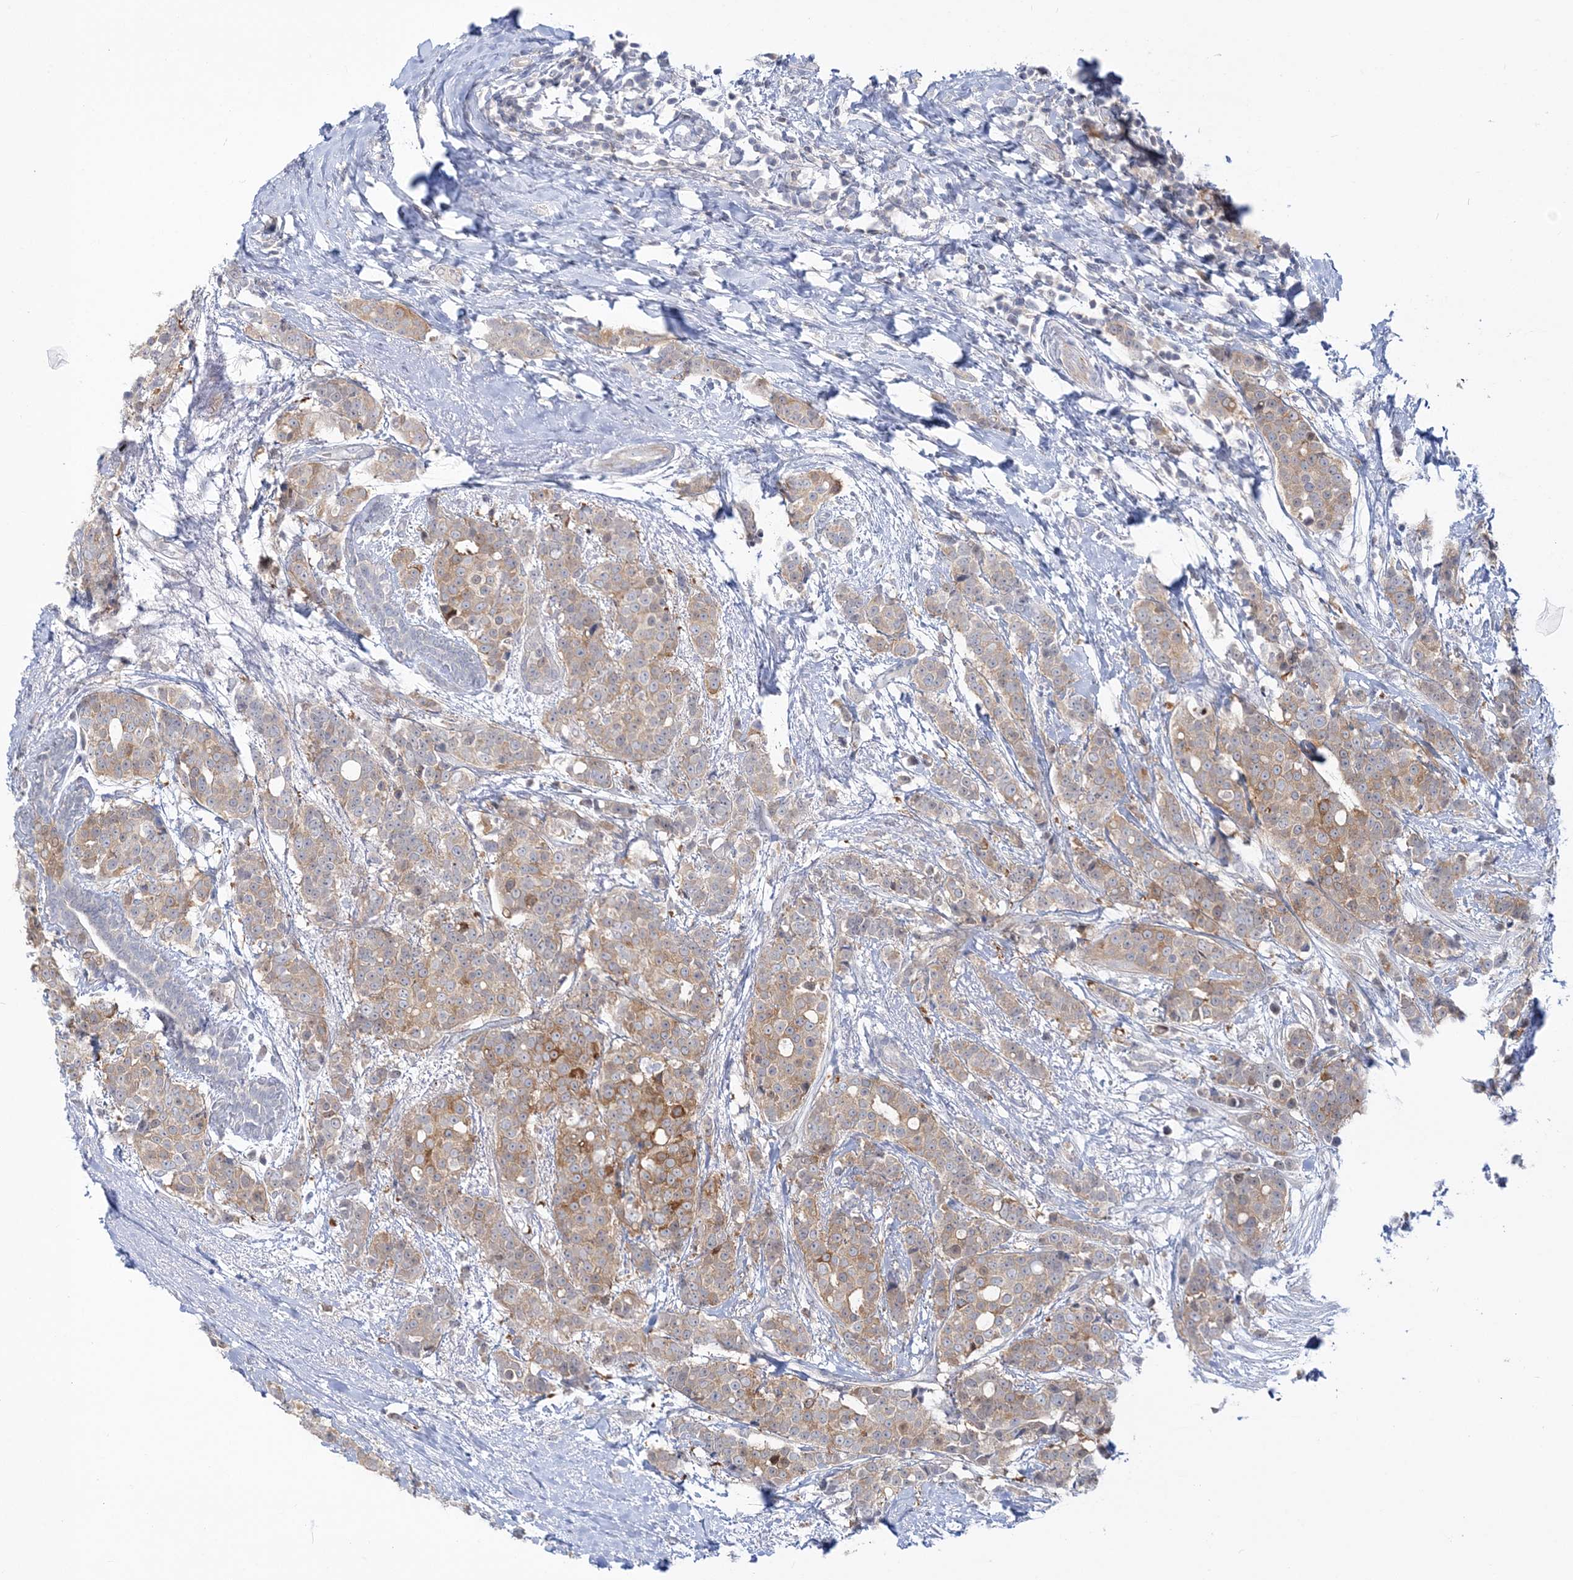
{"staining": {"intensity": "moderate", "quantity": "<25%", "location": "cytoplasmic/membranous"}, "tissue": "breast cancer", "cell_type": "Tumor cells", "image_type": "cancer", "snomed": [{"axis": "morphology", "description": "Lobular carcinoma"}, {"axis": "topography", "description": "Breast"}], "caption": "Moderate cytoplasmic/membranous expression for a protein is seen in about <25% of tumor cells of breast lobular carcinoma using immunohistochemistry.", "gene": "THADA", "patient": {"sex": "female", "age": 51}}